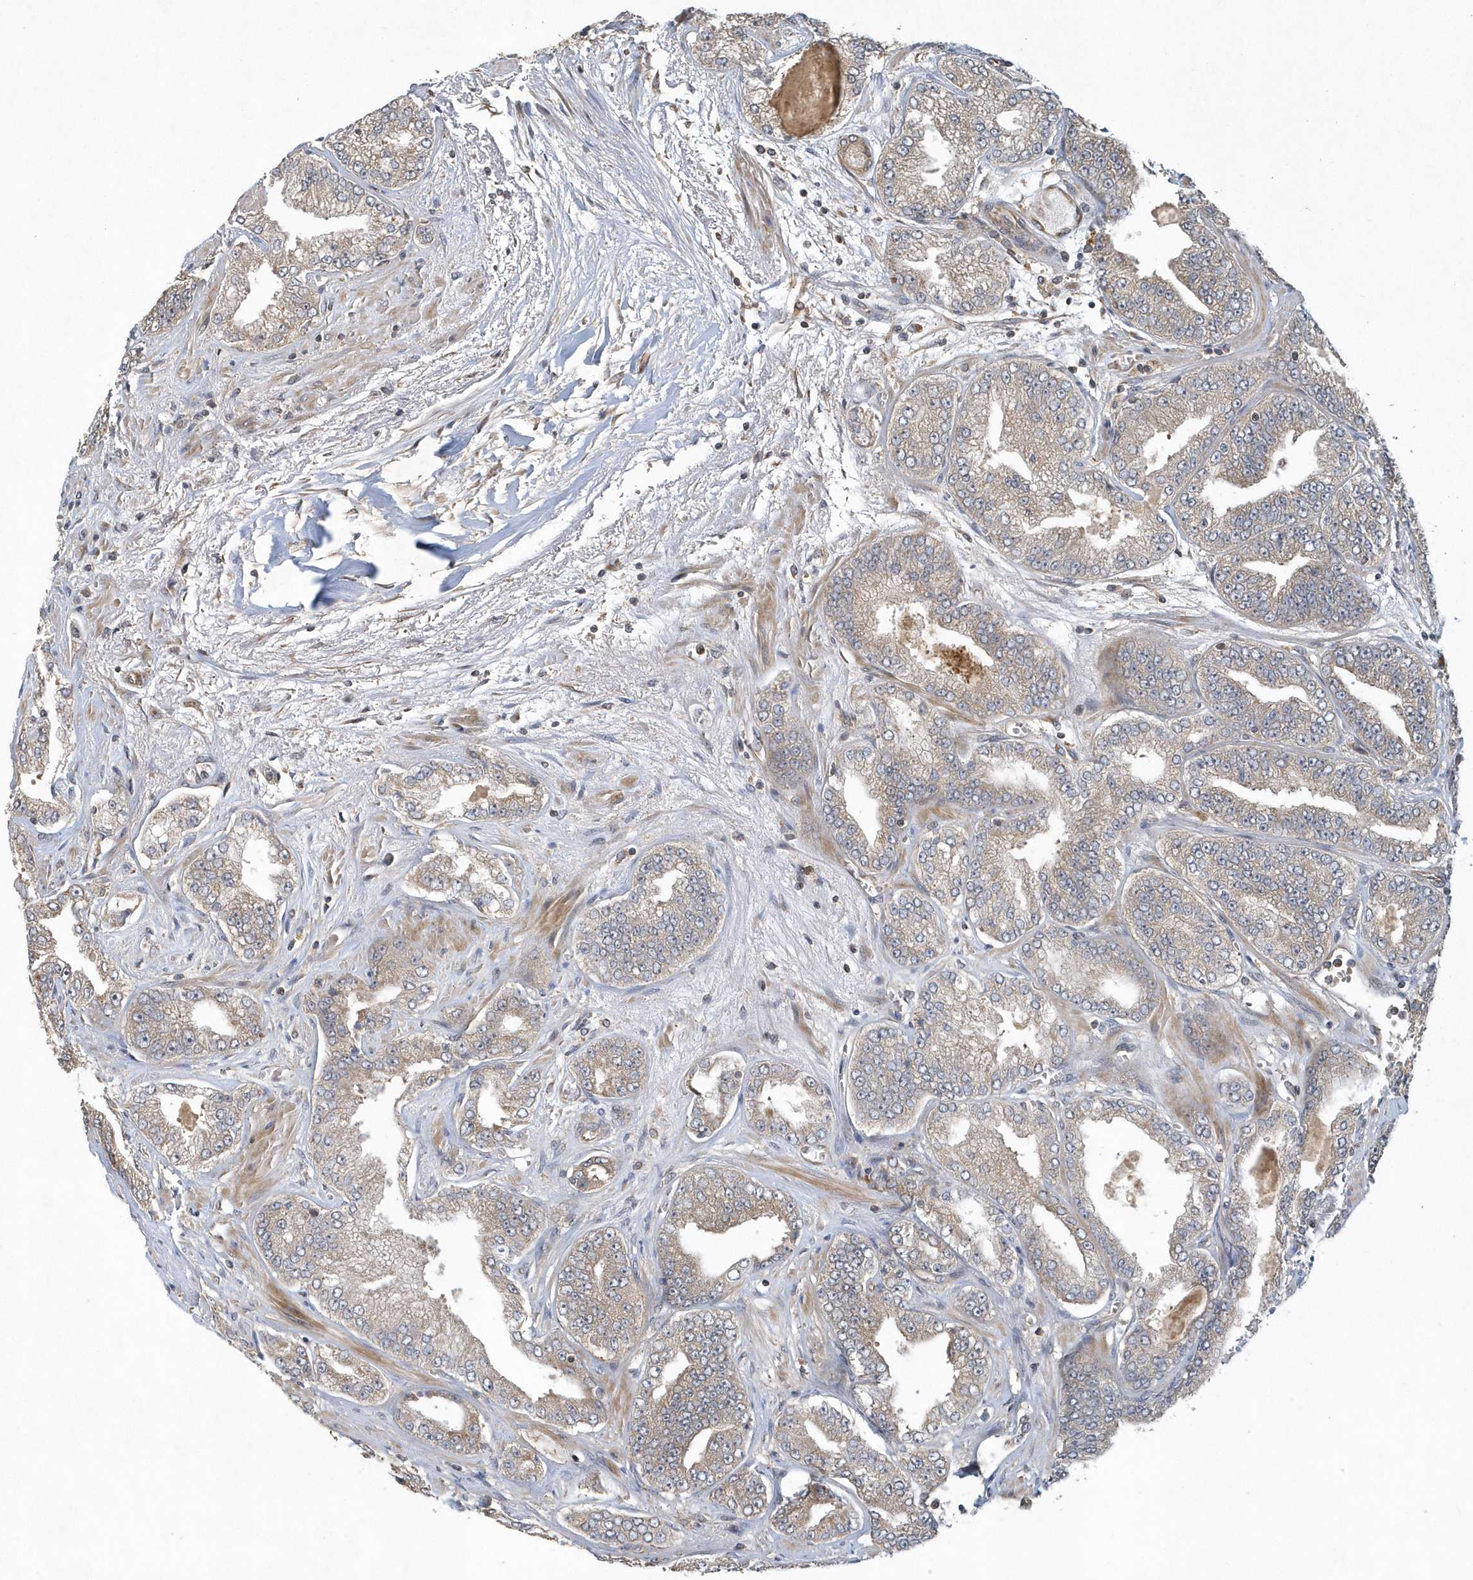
{"staining": {"intensity": "weak", "quantity": "25%-75%", "location": "cytoplasmic/membranous"}, "tissue": "prostate cancer", "cell_type": "Tumor cells", "image_type": "cancer", "snomed": [{"axis": "morphology", "description": "Adenocarcinoma, High grade"}, {"axis": "topography", "description": "Prostate"}], "caption": "Immunohistochemical staining of human adenocarcinoma (high-grade) (prostate) displays weak cytoplasmic/membranous protein positivity in about 25%-75% of tumor cells.", "gene": "THG1L", "patient": {"sex": "male", "age": 71}}